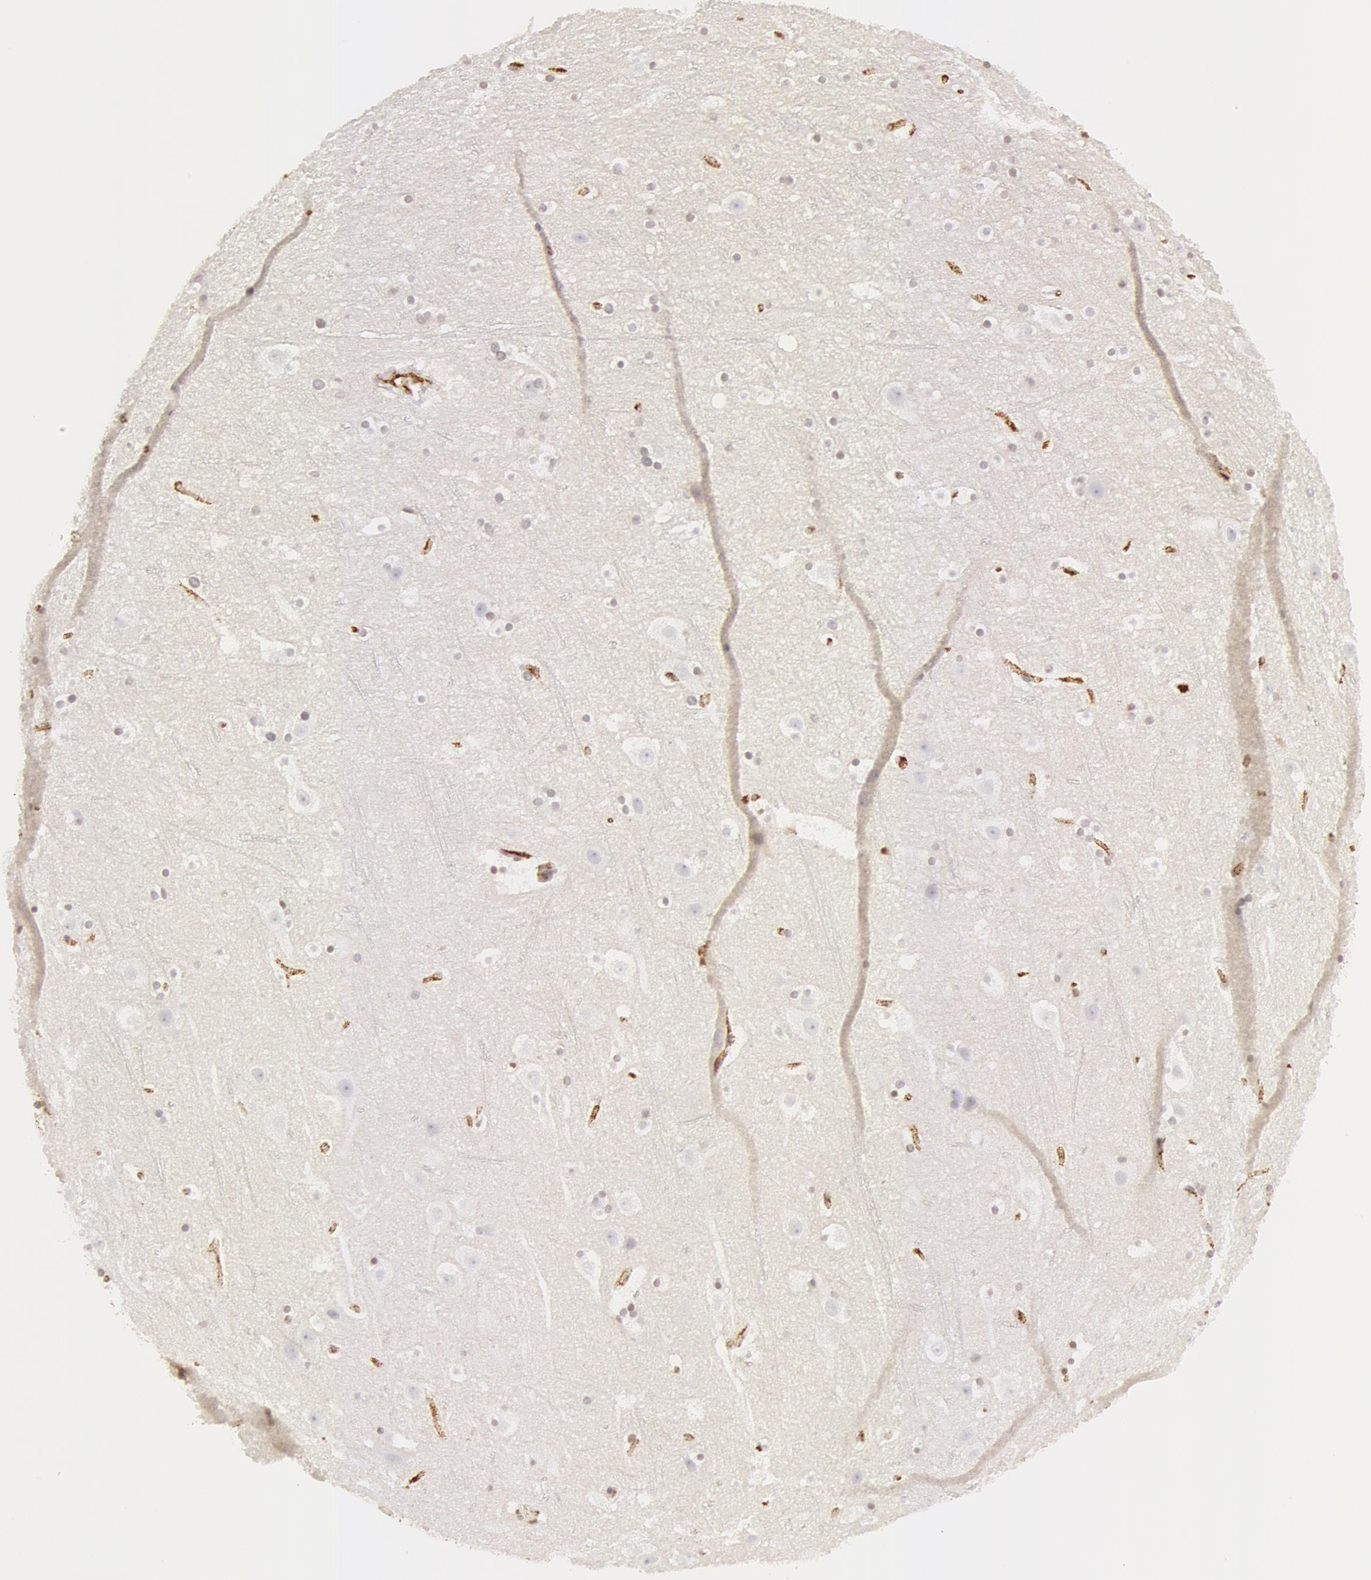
{"staining": {"intensity": "strong", "quantity": ">75%", "location": "cytoplasmic/membranous"}, "tissue": "cerebral cortex", "cell_type": "Endothelial cells", "image_type": "normal", "snomed": [{"axis": "morphology", "description": "Normal tissue, NOS"}, {"axis": "topography", "description": "Cerebral cortex"}], "caption": "Immunohistochemical staining of normal cerebral cortex shows high levels of strong cytoplasmic/membranous staining in about >75% of endothelial cells. The protein is stained brown, and the nuclei are stained in blue (DAB (3,3'-diaminobenzidine) IHC with brightfield microscopy, high magnification).", "gene": "VWF", "patient": {"sex": "male", "age": 45}}